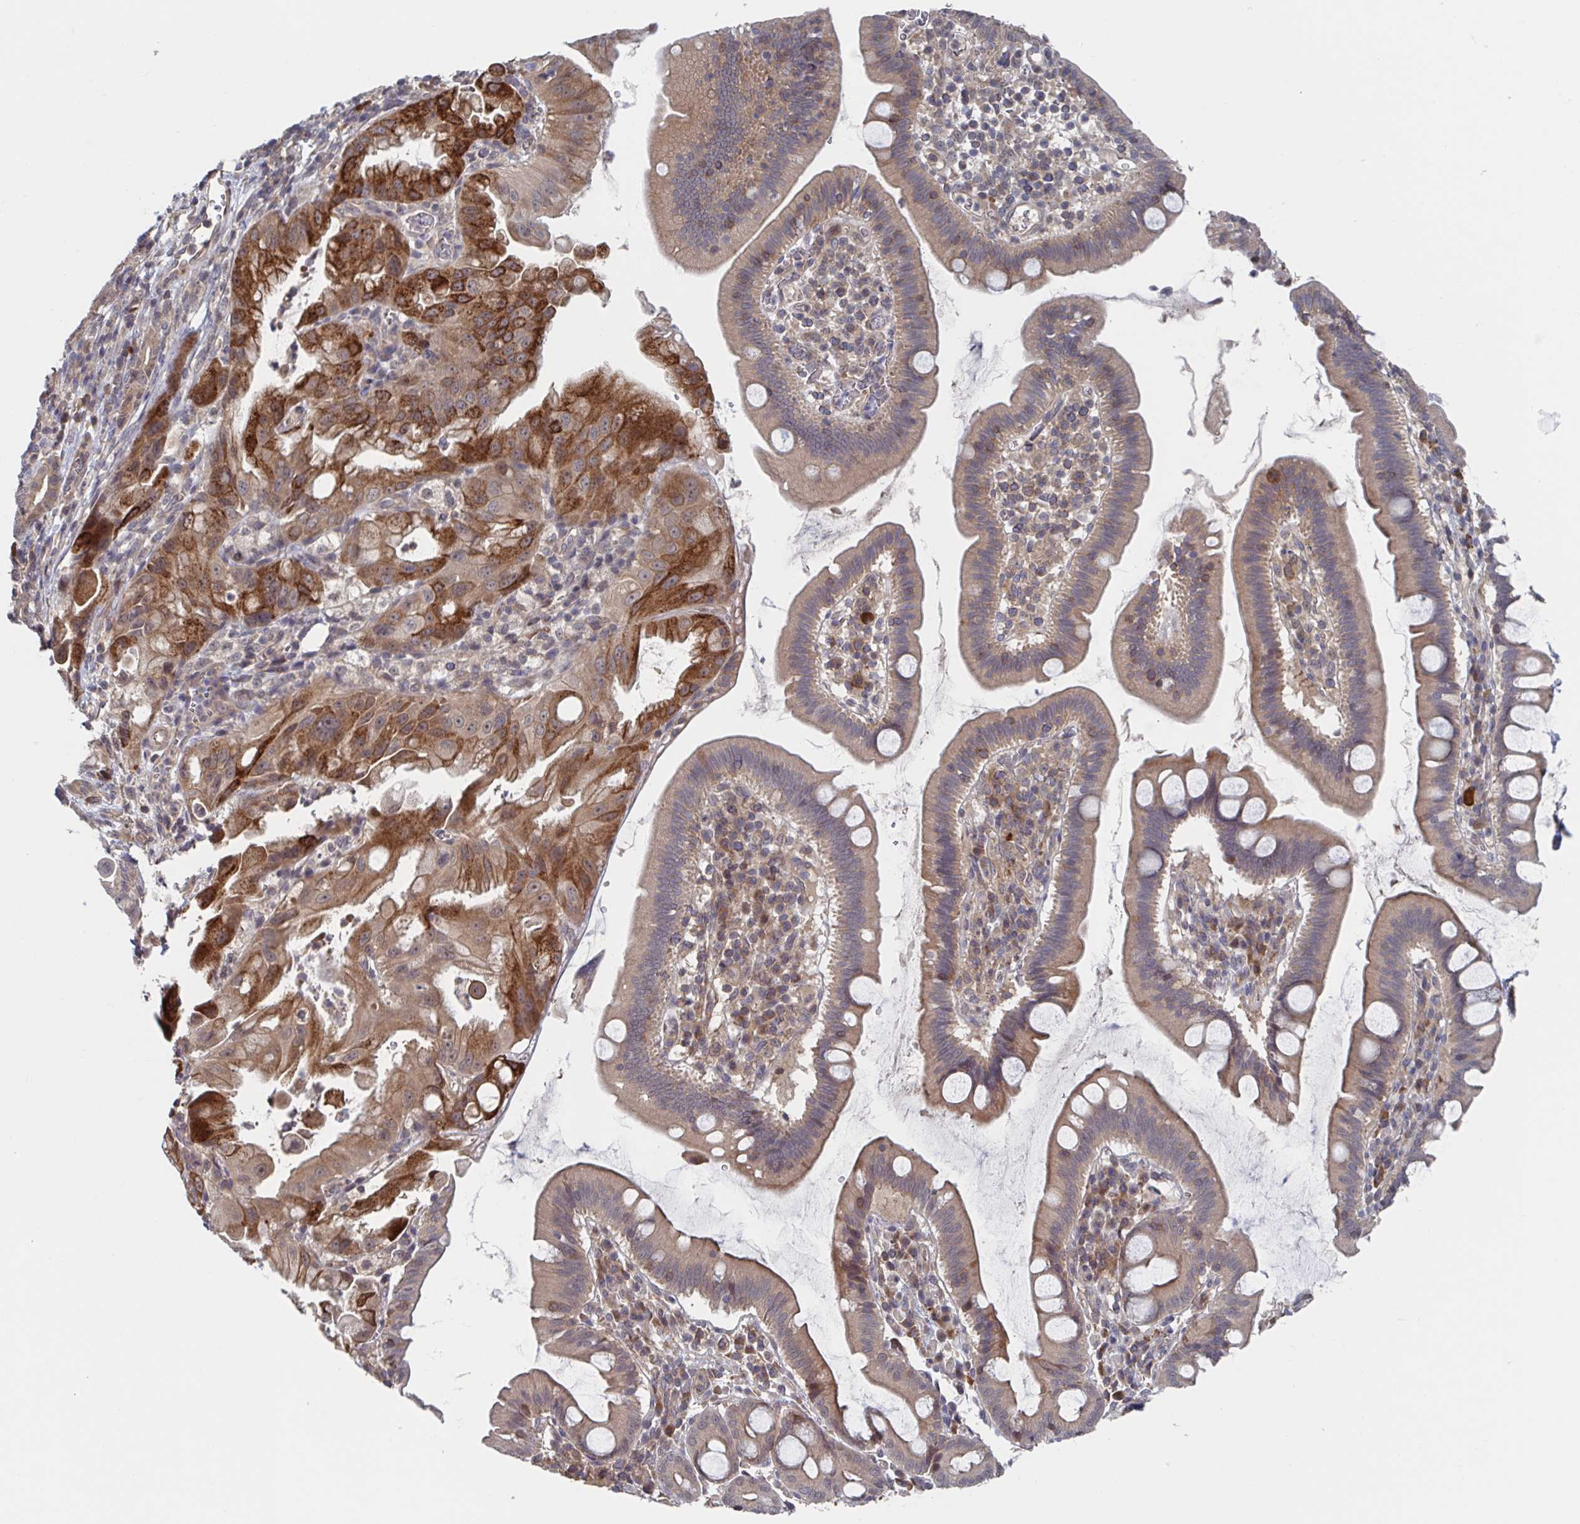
{"staining": {"intensity": "strong", "quantity": "25%-75%", "location": "cytoplasmic/membranous"}, "tissue": "pancreatic cancer", "cell_type": "Tumor cells", "image_type": "cancer", "snomed": [{"axis": "morphology", "description": "Adenocarcinoma, NOS"}, {"axis": "topography", "description": "Pancreas"}], "caption": "Brown immunohistochemical staining in pancreatic cancer shows strong cytoplasmic/membranous staining in approximately 25%-75% of tumor cells. Using DAB (3,3'-diaminobenzidine) (brown) and hematoxylin (blue) stains, captured at high magnification using brightfield microscopy.", "gene": "DHRS12", "patient": {"sex": "male", "age": 68}}